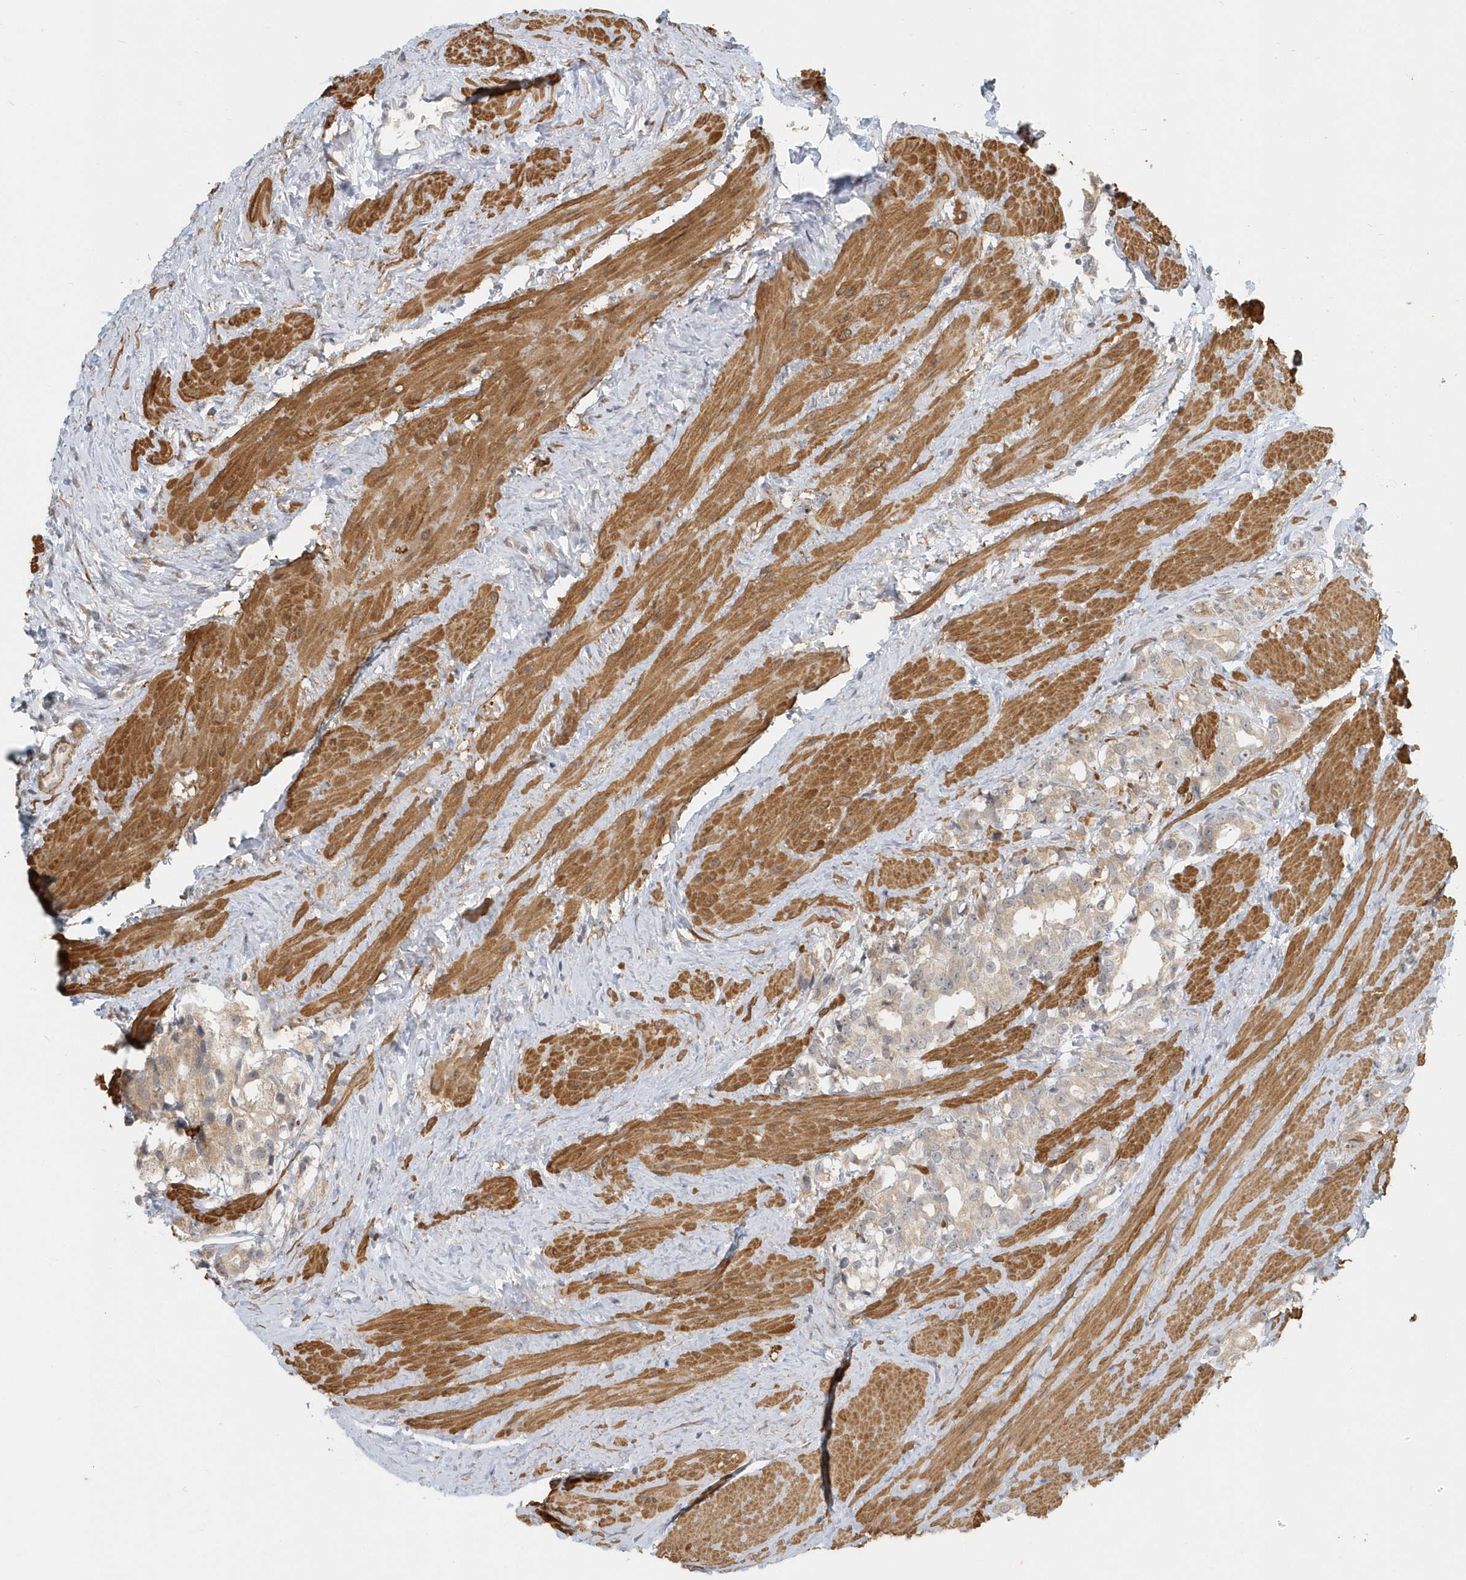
{"staining": {"intensity": "weak", "quantity": ">75%", "location": "cytoplasmic/membranous"}, "tissue": "prostate cancer", "cell_type": "Tumor cells", "image_type": "cancer", "snomed": [{"axis": "morphology", "description": "Adenocarcinoma, NOS"}, {"axis": "topography", "description": "Prostate"}], "caption": "Human prostate adenocarcinoma stained for a protein (brown) shows weak cytoplasmic/membranous positive staining in approximately >75% of tumor cells.", "gene": "NAPB", "patient": {"sex": "male", "age": 79}}